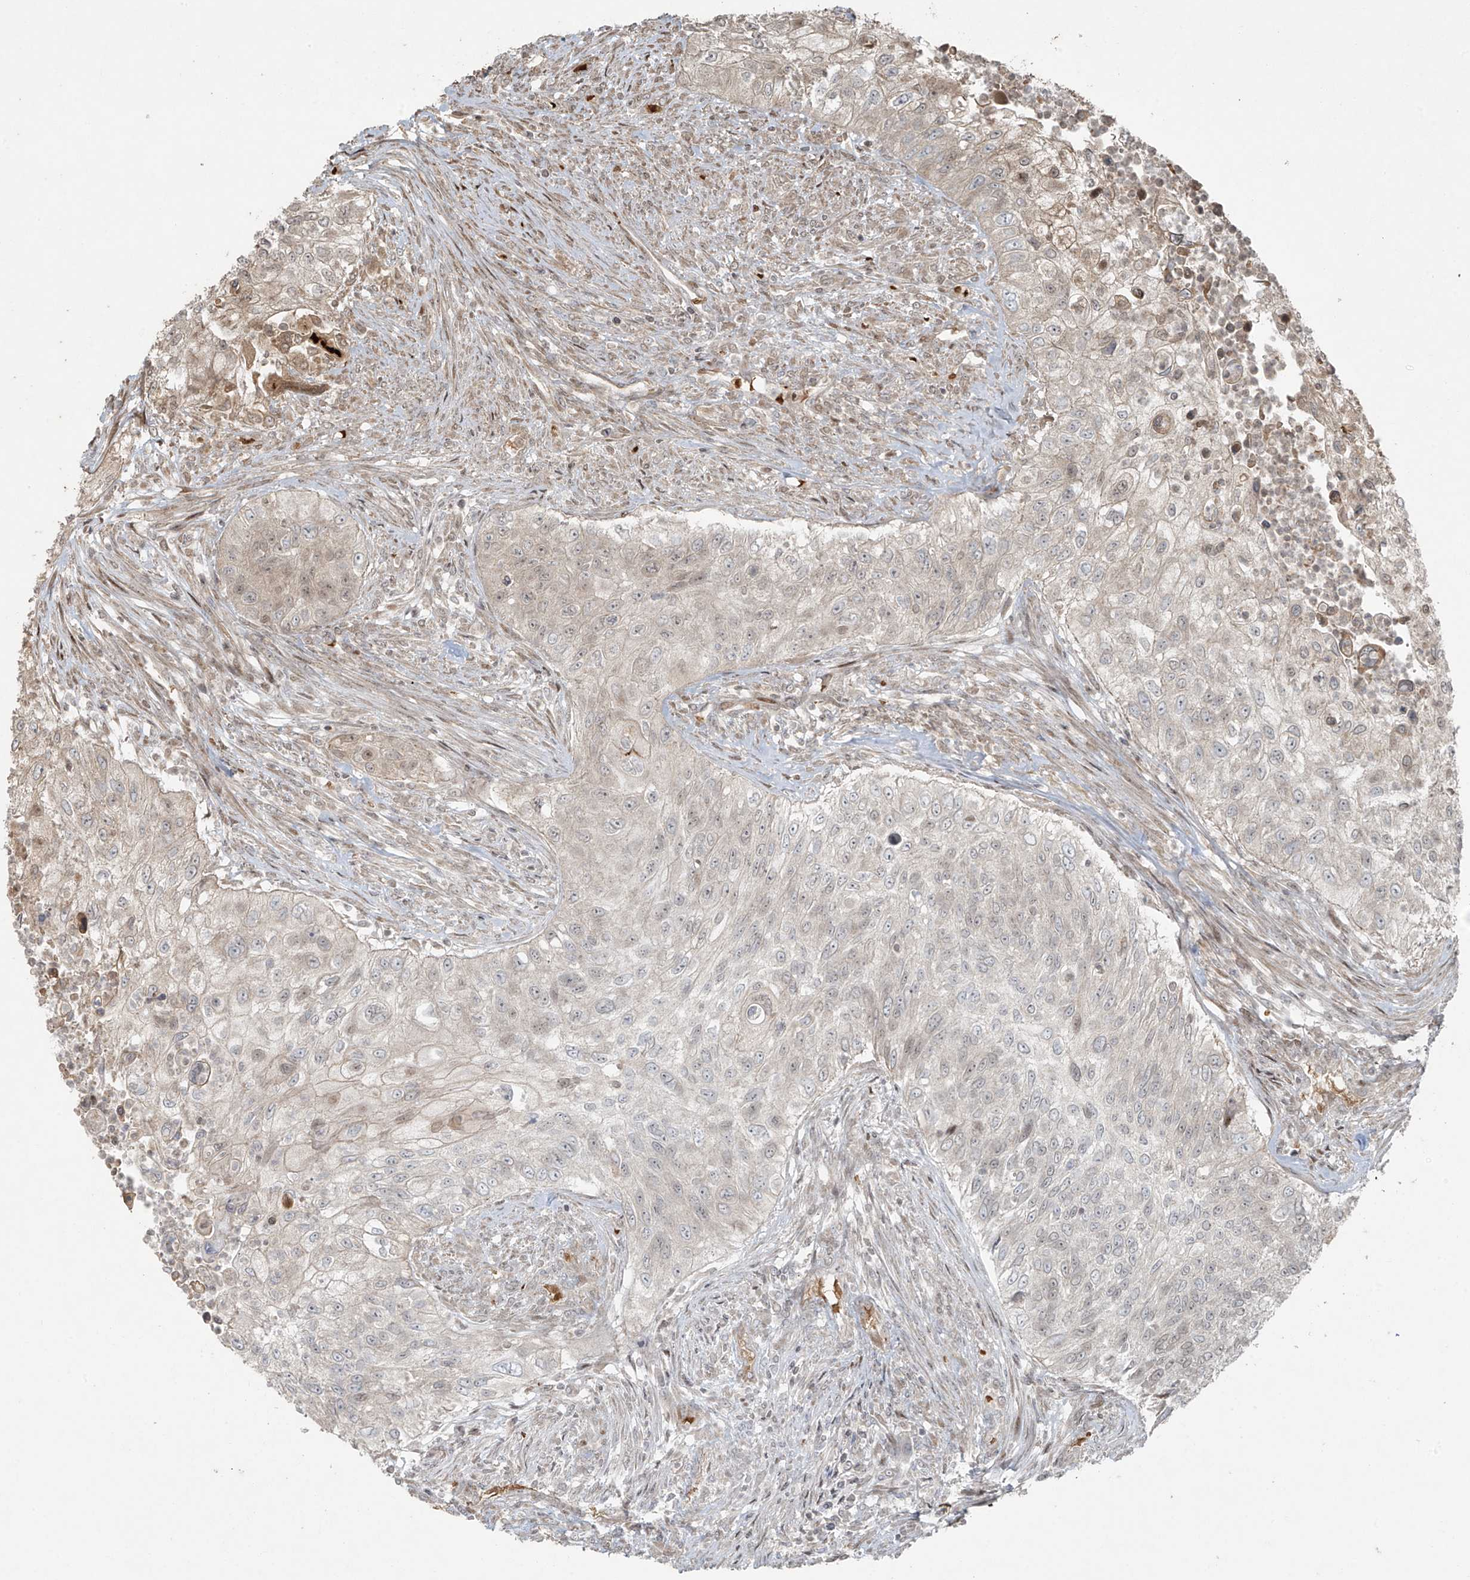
{"staining": {"intensity": "weak", "quantity": "<25%", "location": "nuclear"}, "tissue": "urothelial cancer", "cell_type": "Tumor cells", "image_type": "cancer", "snomed": [{"axis": "morphology", "description": "Urothelial carcinoma, High grade"}, {"axis": "topography", "description": "Urinary bladder"}], "caption": "Immunohistochemistry (IHC) micrograph of neoplastic tissue: urothelial cancer stained with DAB (3,3'-diaminobenzidine) demonstrates no significant protein staining in tumor cells.", "gene": "TTC22", "patient": {"sex": "female", "age": 60}}